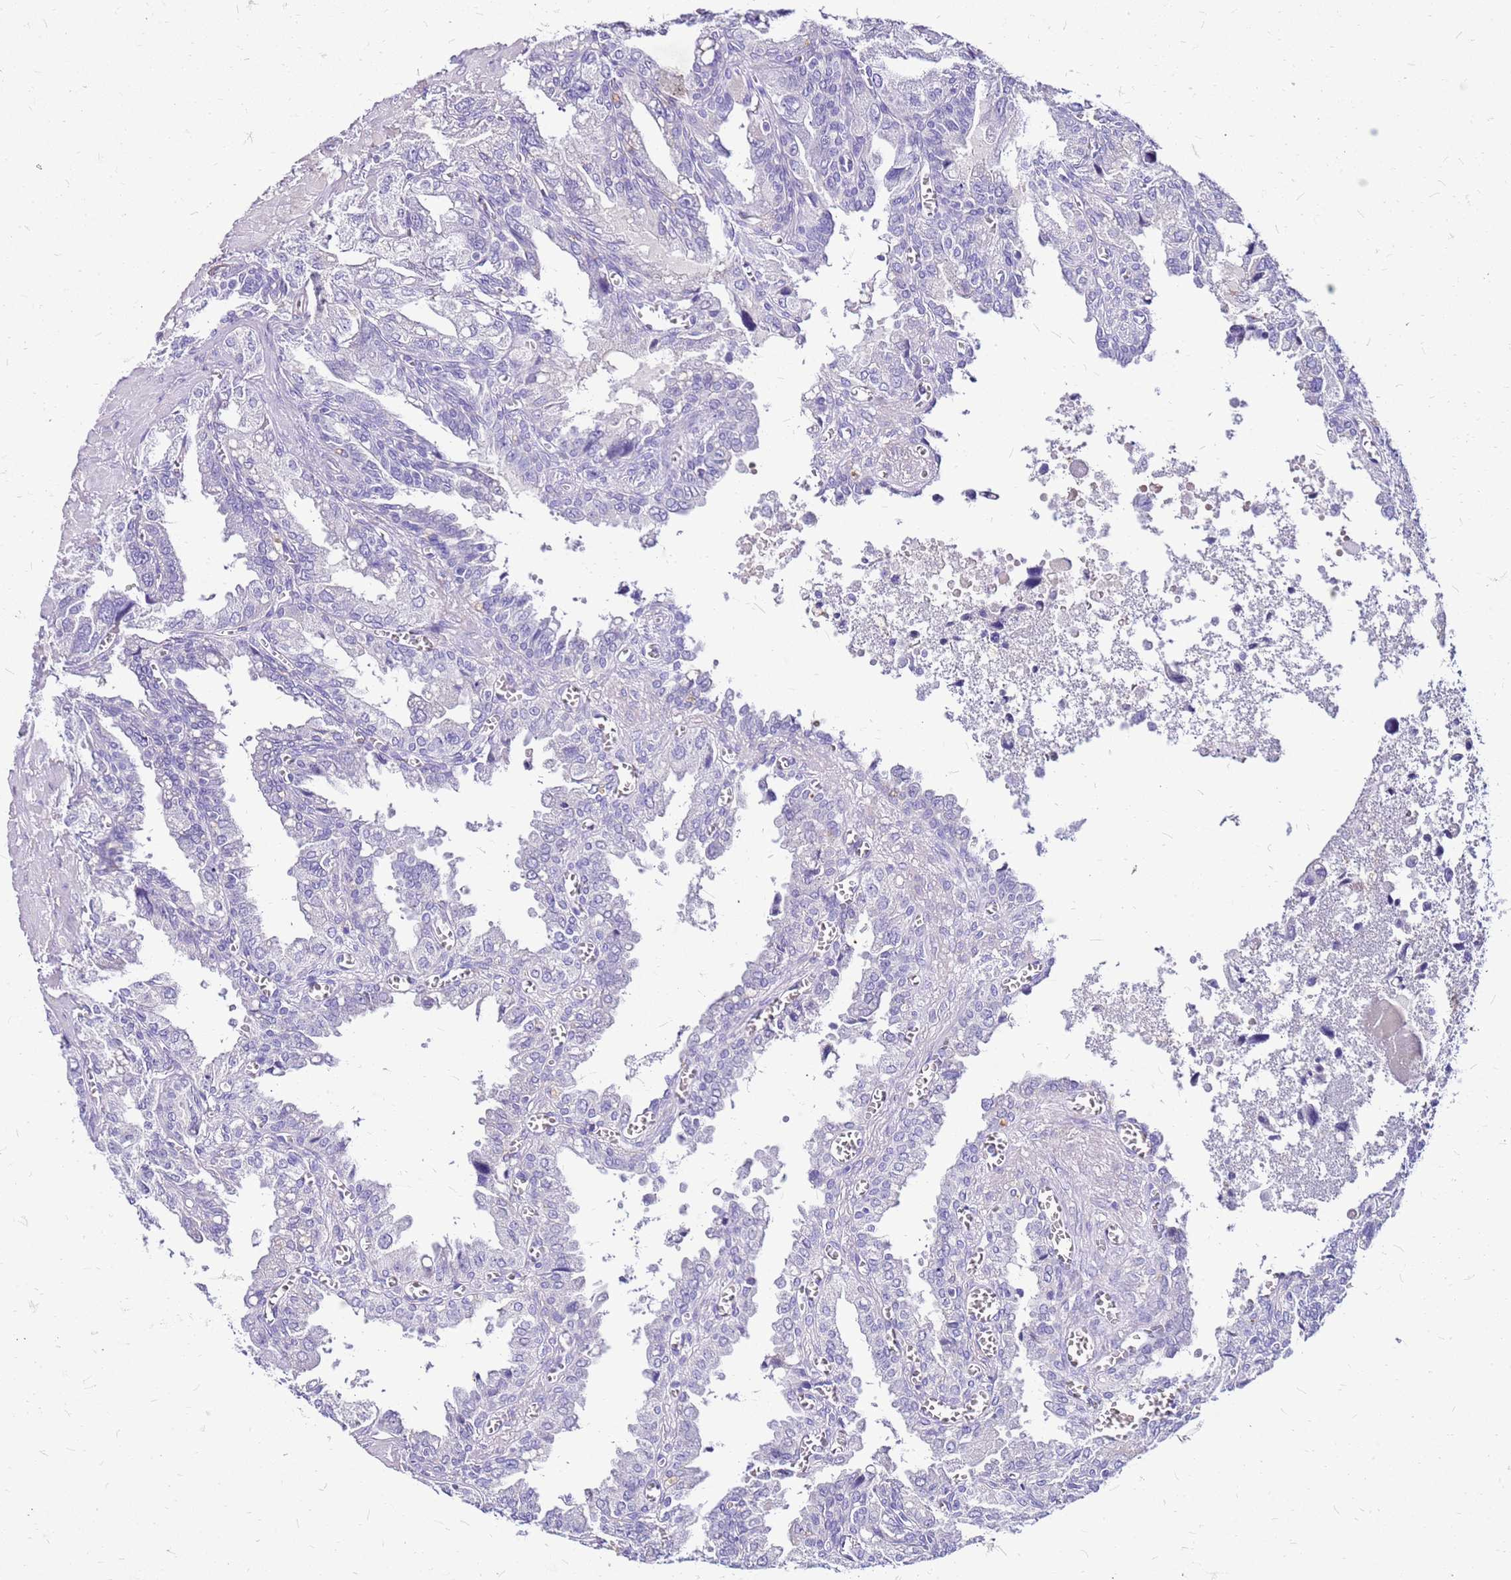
{"staining": {"intensity": "negative", "quantity": "none", "location": "none"}, "tissue": "seminal vesicle", "cell_type": "Glandular cells", "image_type": "normal", "snomed": [{"axis": "morphology", "description": "Normal tissue, NOS"}, {"axis": "topography", "description": "Seminal veicle"}], "caption": "Immunohistochemical staining of unremarkable human seminal vesicle reveals no significant positivity in glandular cells. Brightfield microscopy of immunohistochemistry stained with DAB (brown) and hematoxylin (blue), captured at high magnification.", "gene": "DCDC2B", "patient": {"sex": "male", "age": 67}}